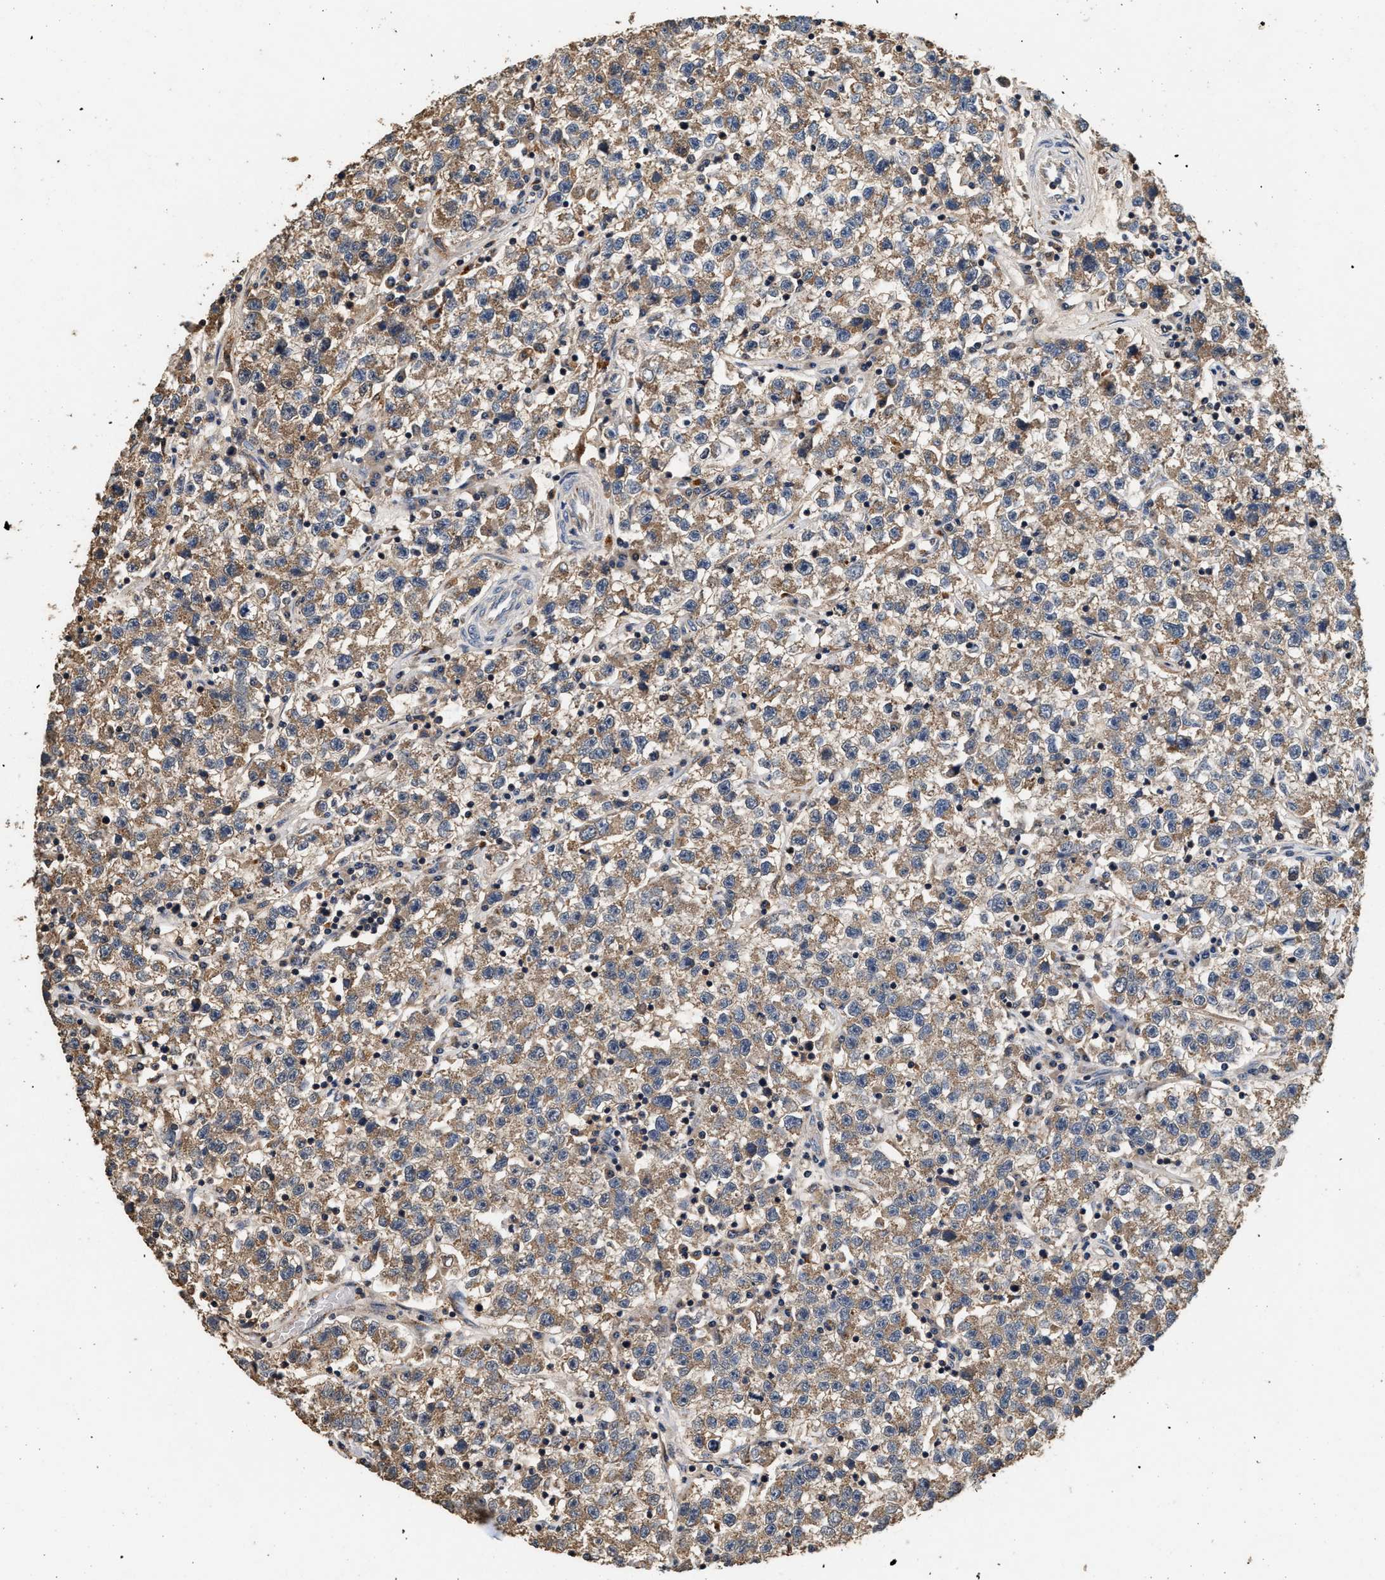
{"staining": {"intensity": "weak", "quantity": ">75%", "location": "cytoplasmic/membranous"}, "tissue": "testis cancer", "cell_type": "Tumor cells", "image_type": "cancer", "snomed": [{"axis": "morphology", "description": "Seminoma, NOS"}, {"axis": "topography", "description": "Testis"}], "caption": "Immunohistochemical staining of human testis seminoma shows low levels of weak cytoplasmic/membranous protein positivity in approximately >75% of tumor cells.", "gene": "PTGR3", "patient": {"sex": "male", "age": 22}}